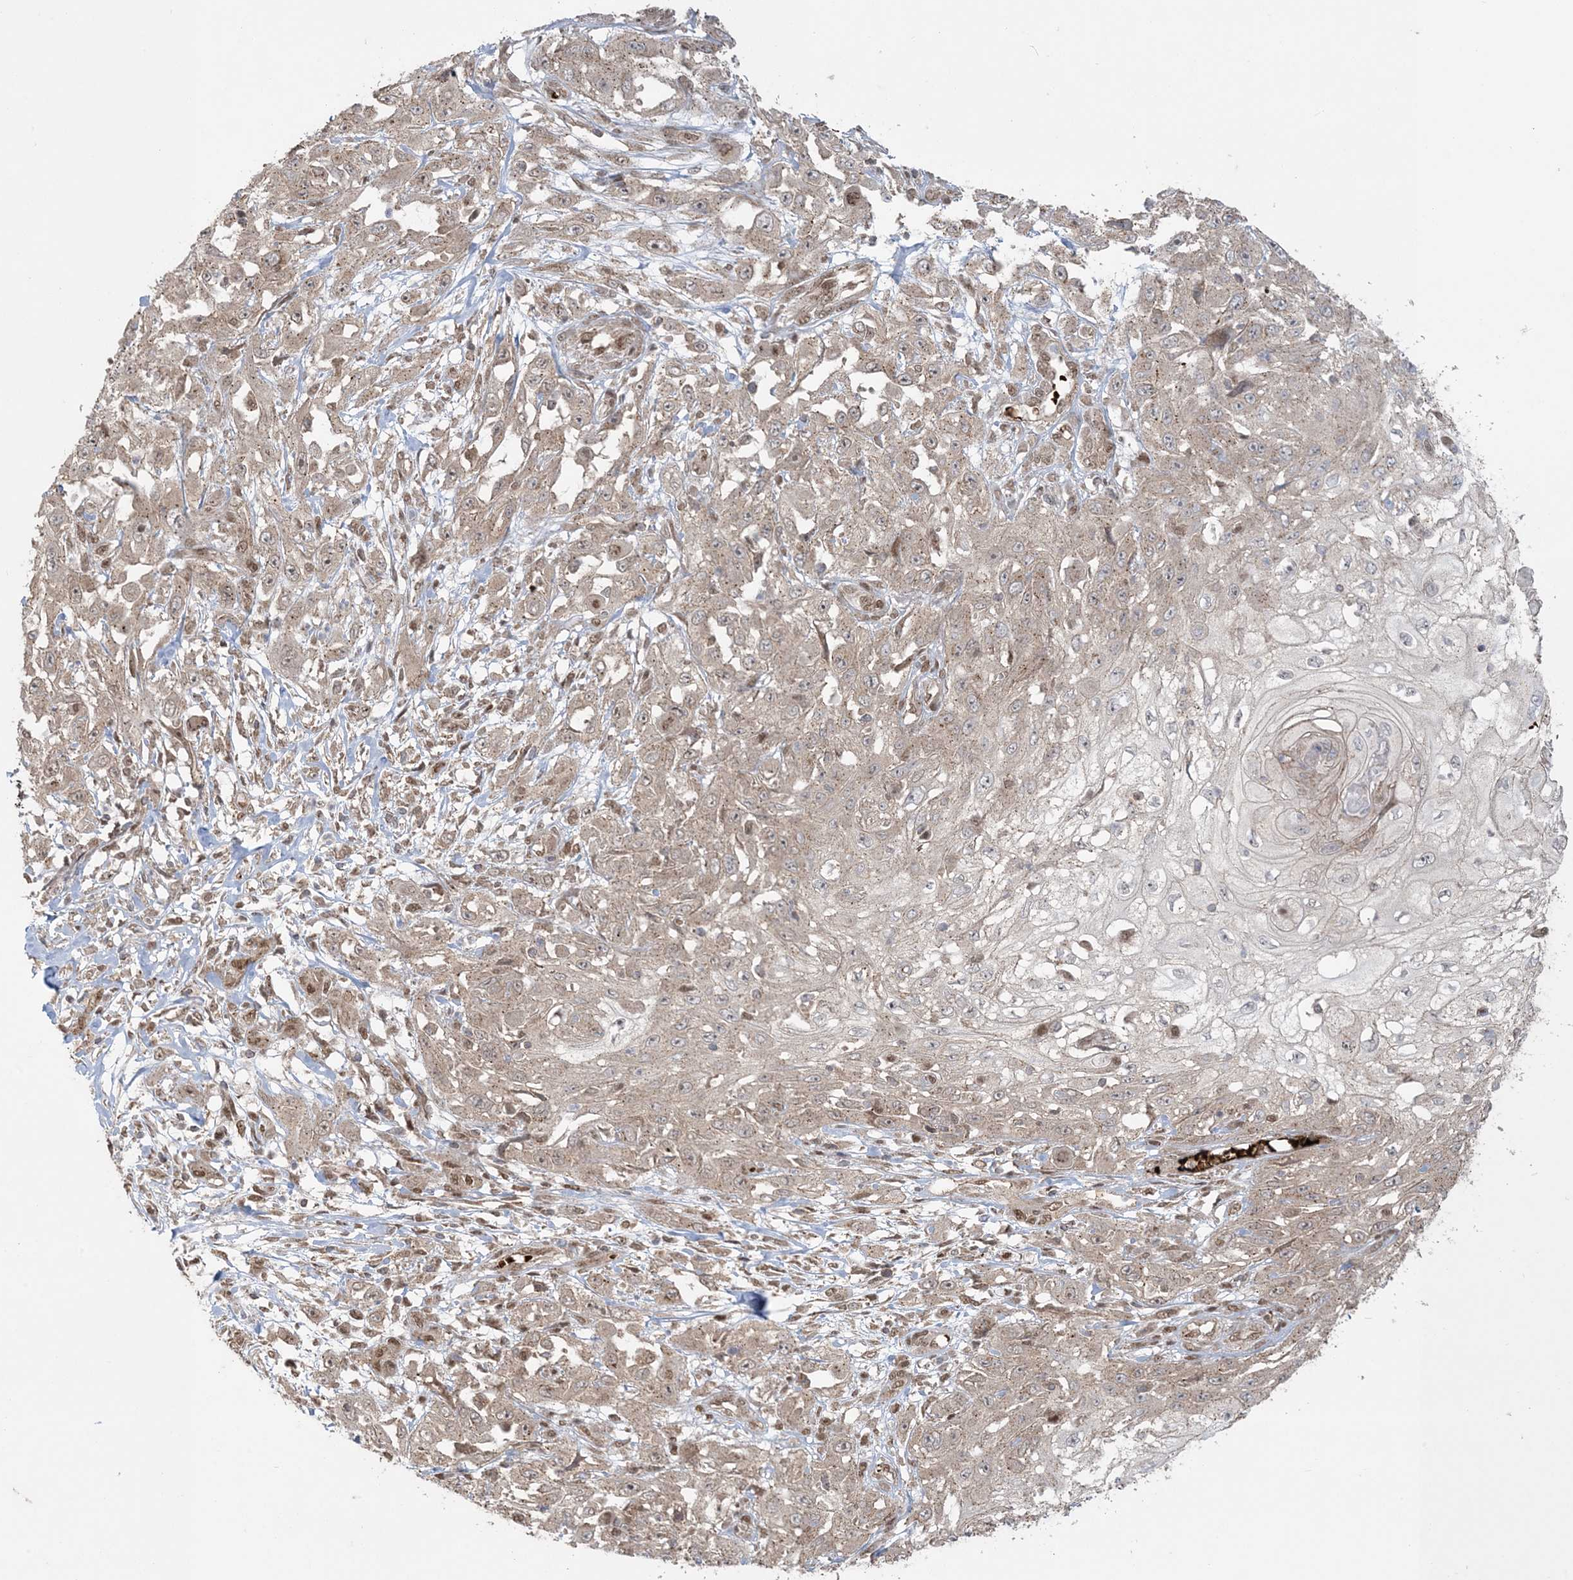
{"staining": {"intensity": "weak", "quantity": "<25%", "location": "cytoplasmic/membranous"}, "tissue": "skin cancer", "cell_type": "Tumor cells", "image_type": "cancer", "snomed": [{"axis": "morphology", "description": "Squamous cell carcinoma, NOS"}, {"axis": "morphology", "description": "Squamous cell carcinoma, metastatic, NOS"}, {"axis": "topography", "description": "Skin"}, {"axis": "topography", "description": "Lymph node"}], "caption": "This is an immunohistochemistry histopathology image of human squamous cell carcinoma (skin). There is no expression in tumor cells.", "gene": "ABCF3", "patient": {"sex": "male", "age": 75}}